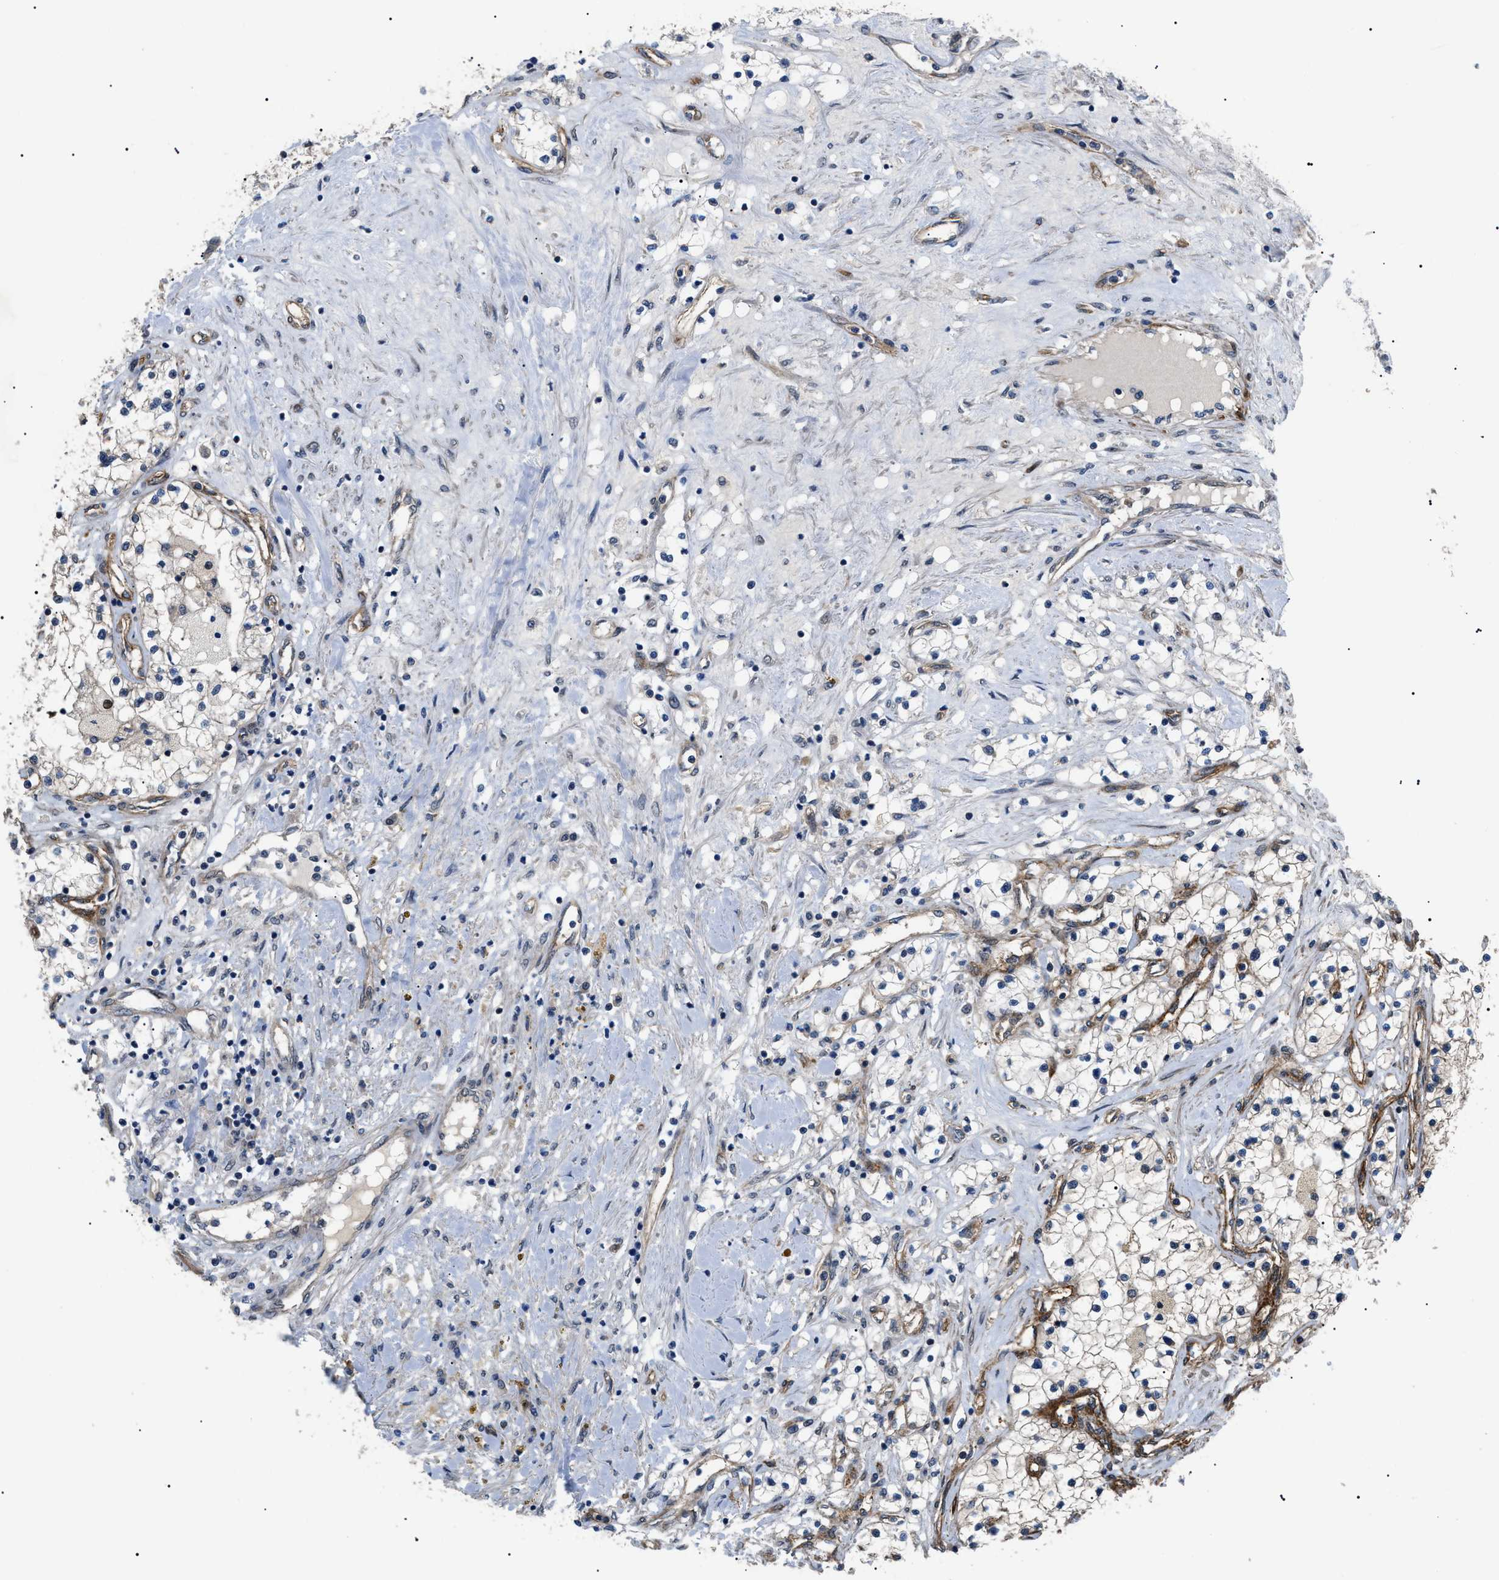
{"staining": {"intensity": "negative", "quantity": "none", "location": "none"}, "tissue": "renal cancer", "cell_type": "Tumor cells", "image_type": "cancer", "snomed": [{"axis": "morphology", "description": "Adenocarcinoma, NOS"}, {"axis": "topography", "description": "Kidney"}], "caption": "High power microscopy histopathology image of an immunohistochemistry (IHC) micrograph of adenocarcinoma (renal), revealing no significant expression in tumor cells.", "gene": "CRCP", "patient": {"sex": "male", "age": 68}}